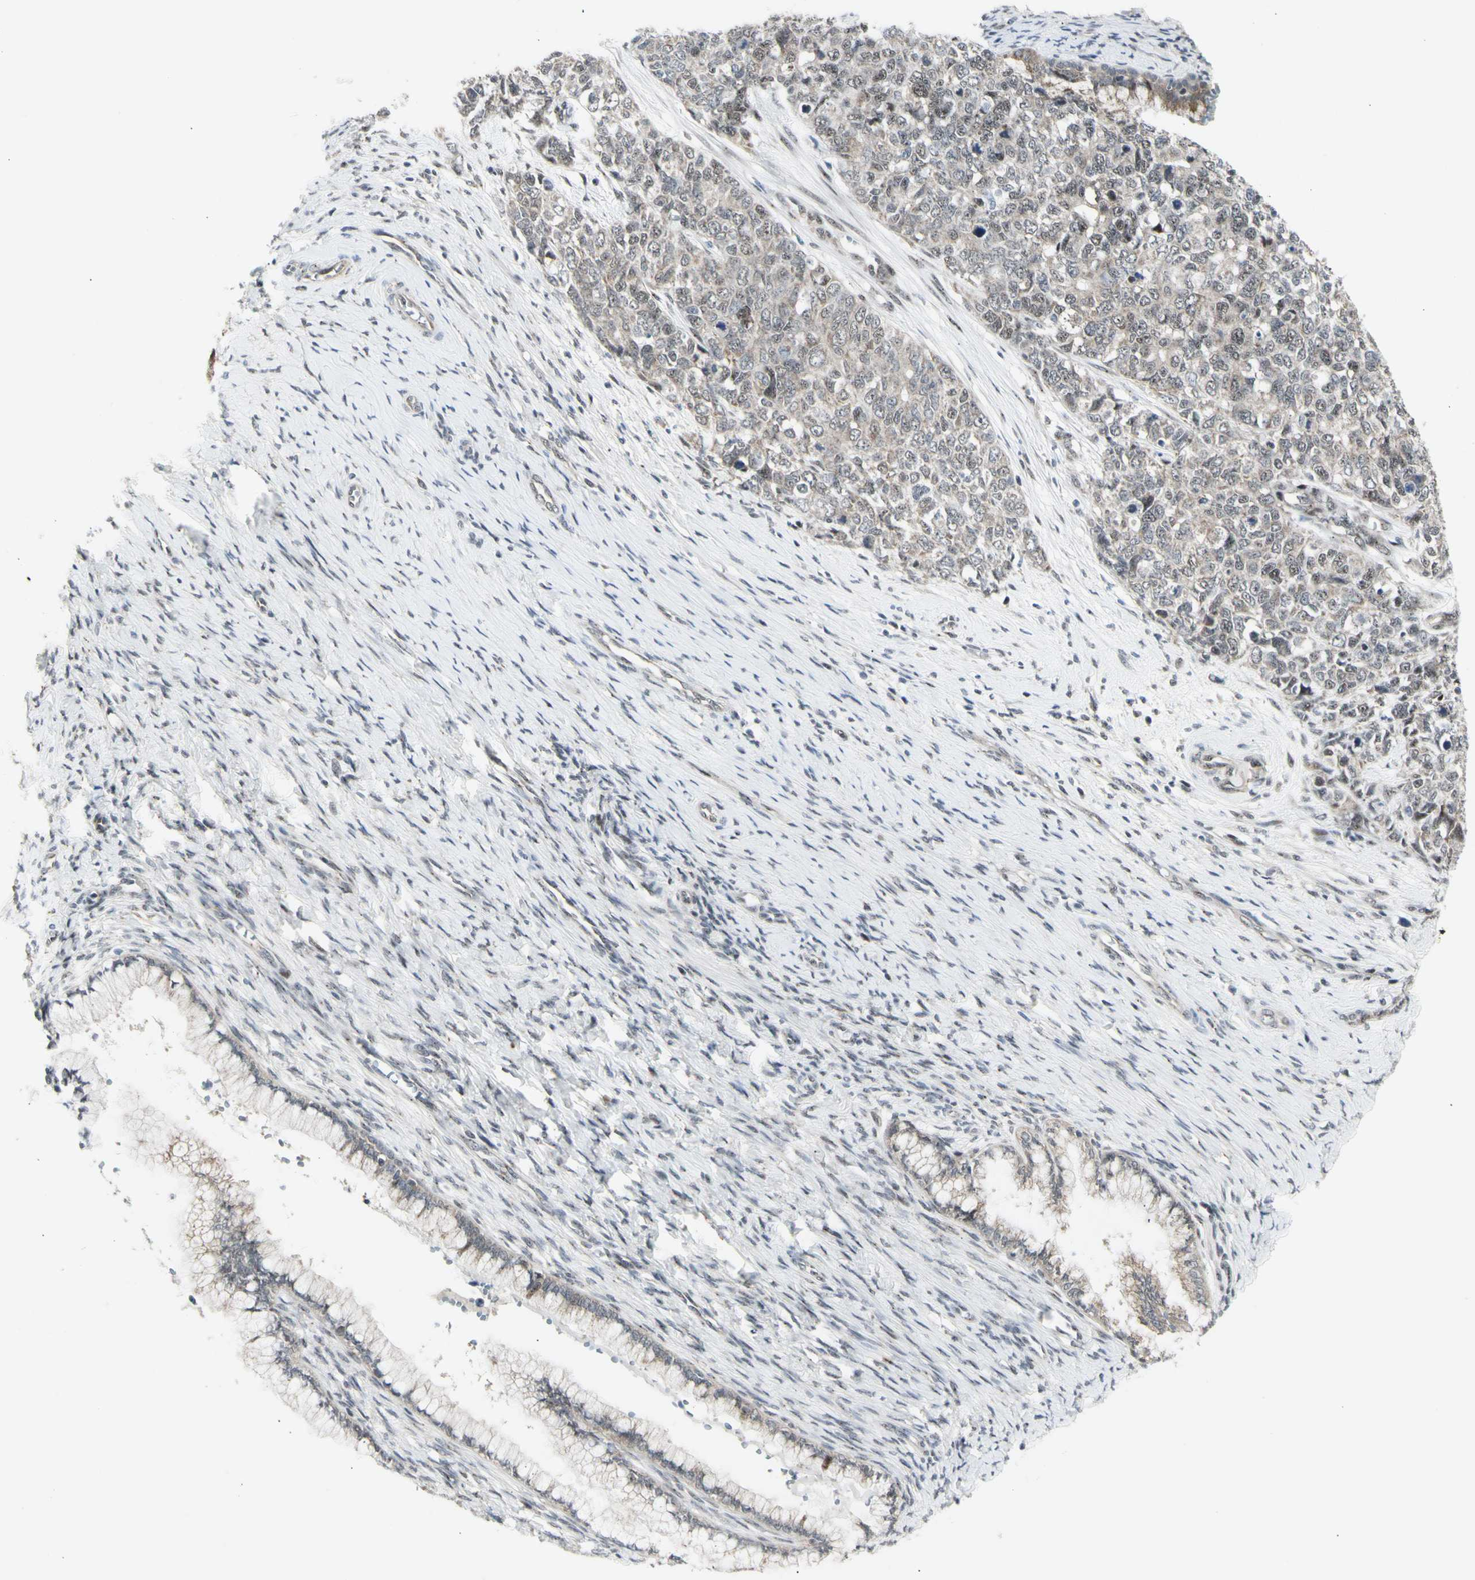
{"staining": {"intensity": "weak", "quantity": ">75%", "location": "nuclear"}, "tissue": "cervical cancer", "cell_type": "Tumor cells", "image_type": "cancer", "snomed": [{"axis": "morphology", "description": "Squamous cell carcinoma, NOS"}, {"axis": "topography", "description": "Cervix"}], "caption": "This micrograph displays cervical cancer (squamous cell carcinoma) stained with immunohistochemistry to label a protein in brown. The nuclear of tumor cells show weak positivity for the protein. Nuclei are counter-stained blue.", "gene": "DHRS7B", "patient": {"sex": "female", "age": 63}}